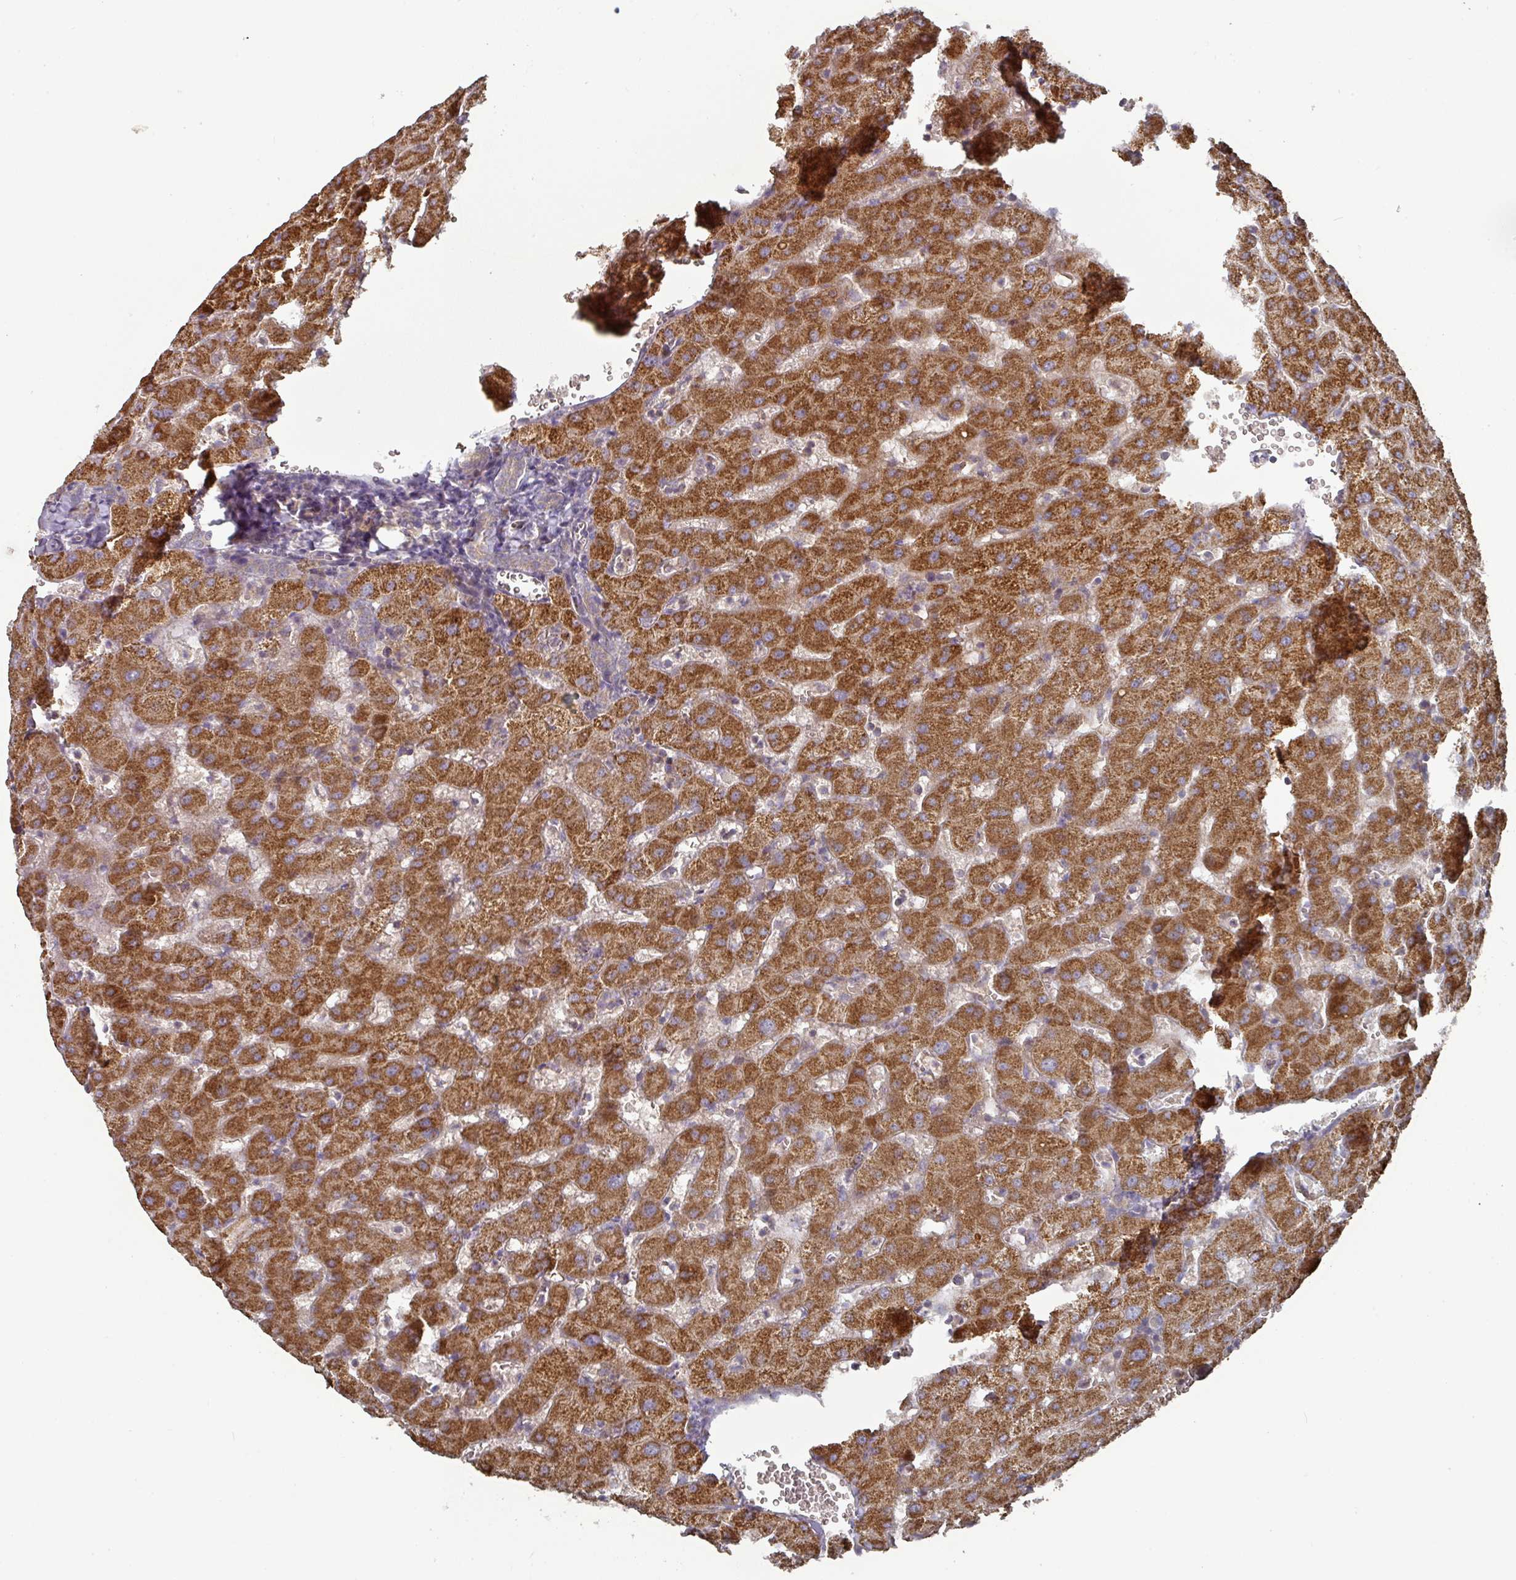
{"staining": {"intensity": "weak", "quantity": ">75%", "location": "cytoplasmic/membranous"}, "tissue": "liver", "cell_type": "Cholangiocytes", "image_type": "normal", "snomed": [{"axis": "morphology", "description": "Normal tissue, NOS"}, {"axis": "topography", "description": "Liver"}], "caption": "Immunohistochemistry (IHC) of normal liver displays low levels of weak cytoplasmic/membranous staining in approximately >75% of cholangiocytes. (Brightfield microscopy of DAB IHC at high magnification).", "gene": "DNAJC7", "patient": {"sex": "female", "age": 63}}